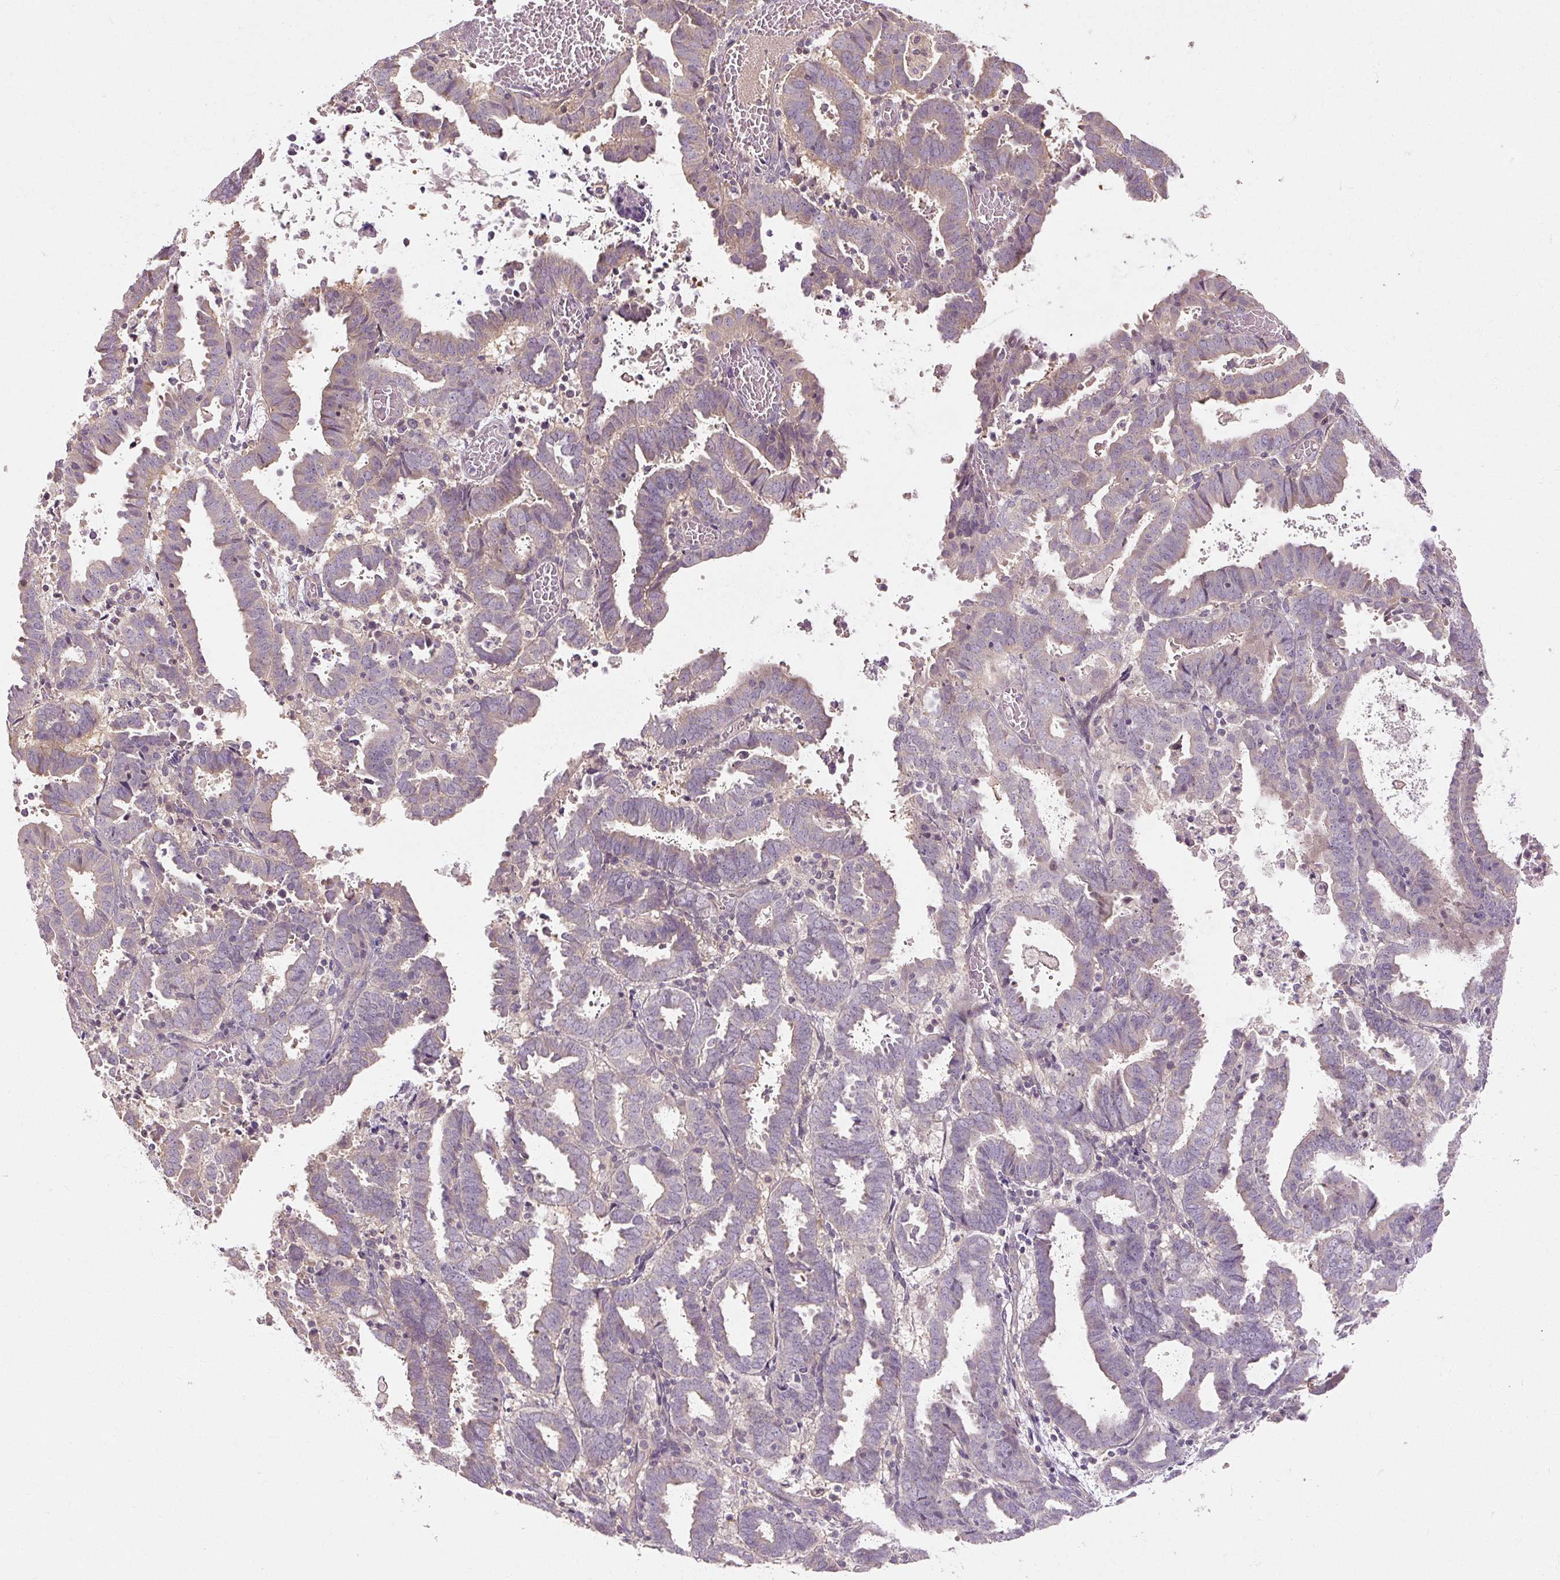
{"staining": {"intensity": "weak", "quantity": "<25%", "location": "cytoplasmic/membranous"}, "tissue": "endometrial cancer", "cell_type": "Tumor cells", "image_type": "cancer", "snomed": [{"axis": "morphology", "description": "Adenocarcinoma, NOS"}, {"axis": "topography", "description": "Uterus"}], "caption": "Protein analysis of endometrial cancer (adenocarcinoma) shows no significant positivity in tumor cells.", "gene": "RB1CC1", "patient": {"sex": "female", "age": 83}}